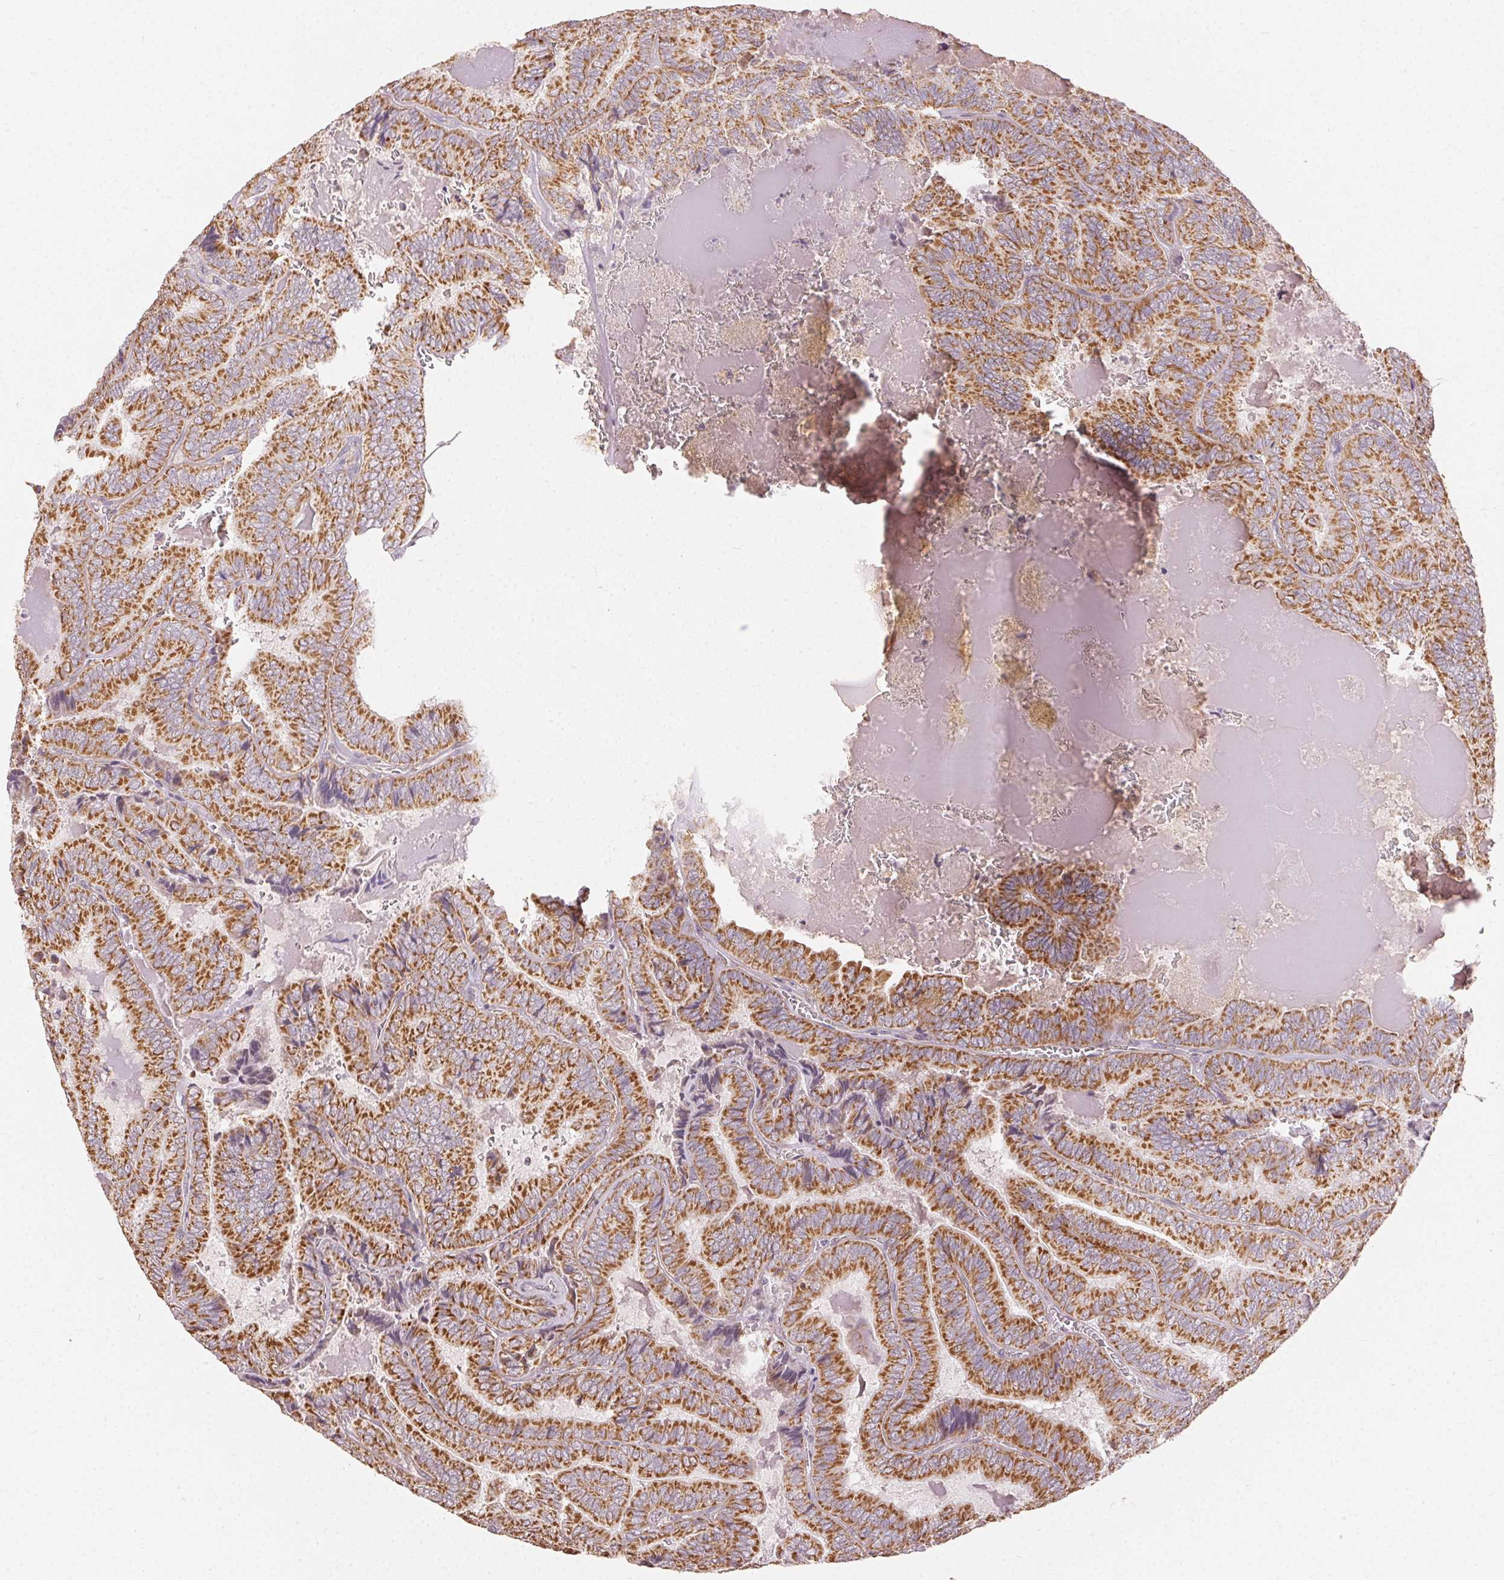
{"staining": {"intensity": "strong", "quantity": ">75%", "location": "cytoplasmic/membranous"}, "tissue": "thyroid cancer", "cell_type": "Tumor cells", "image_type": "cancer", "snomed": [{"axis": "morphology", "description": "Papillary adenocarcinoma, NOS"}, {"axis": "topography", "description": "Thyroid gland"}], "caption": "Tumor cells display high levels of strong cytoplasmic/membranous expression in approximately >75% of cells in papillary adenocarcinoma (thyroid). The staining was performed using DAB (3,3'-diaminobenzidine) to visualize the protein expression in brown, while the nuclei were stained in blue with hematoxylin (Magnification: 20x).", "gene": "CLASP1", "patient": {"sex": "female", "age": 75}}